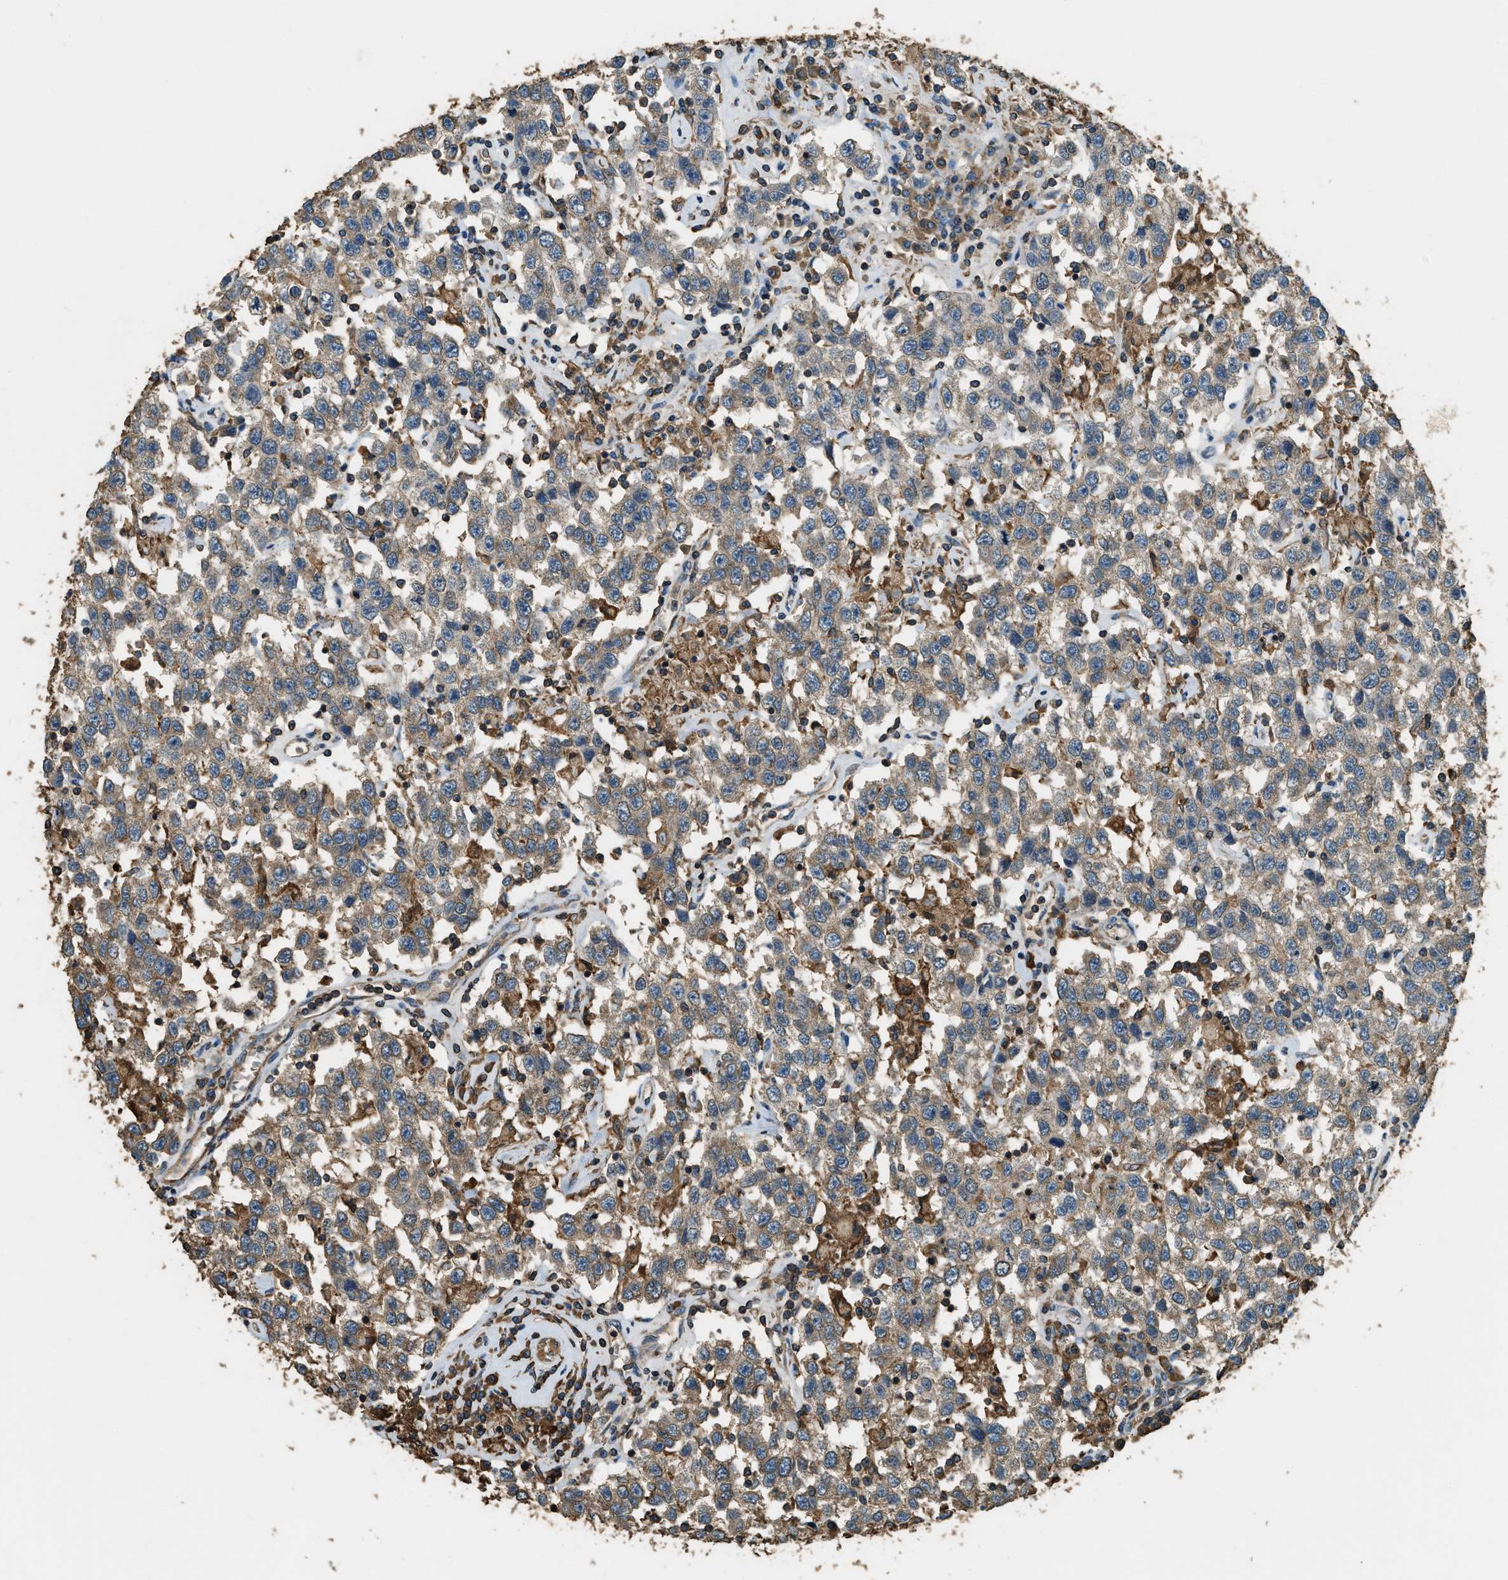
{"staining": {"intensity": "weak", "quantity": ">75%", "location": "cytoplasmic/membranous"}, "tissue": "testis cancer", "cell_type": "Tumor cells", "image_type": "cancer", "snomed": [{"axis": "morphology", "description": "Seminoma, NOS"}, {"axis": "topography", "description": "Testis"}], "caption": "This photomicrograph reveals testis cancer stained with immunohistochemistry (IHC) to label a protein in brown. The cytoplasmic/membranous of tumor cells show weak positivity for the protein. Nuclei are counter-stained blue.", "gene": "ERGIC1", "patient": {"sex": "male", "age": 41}}